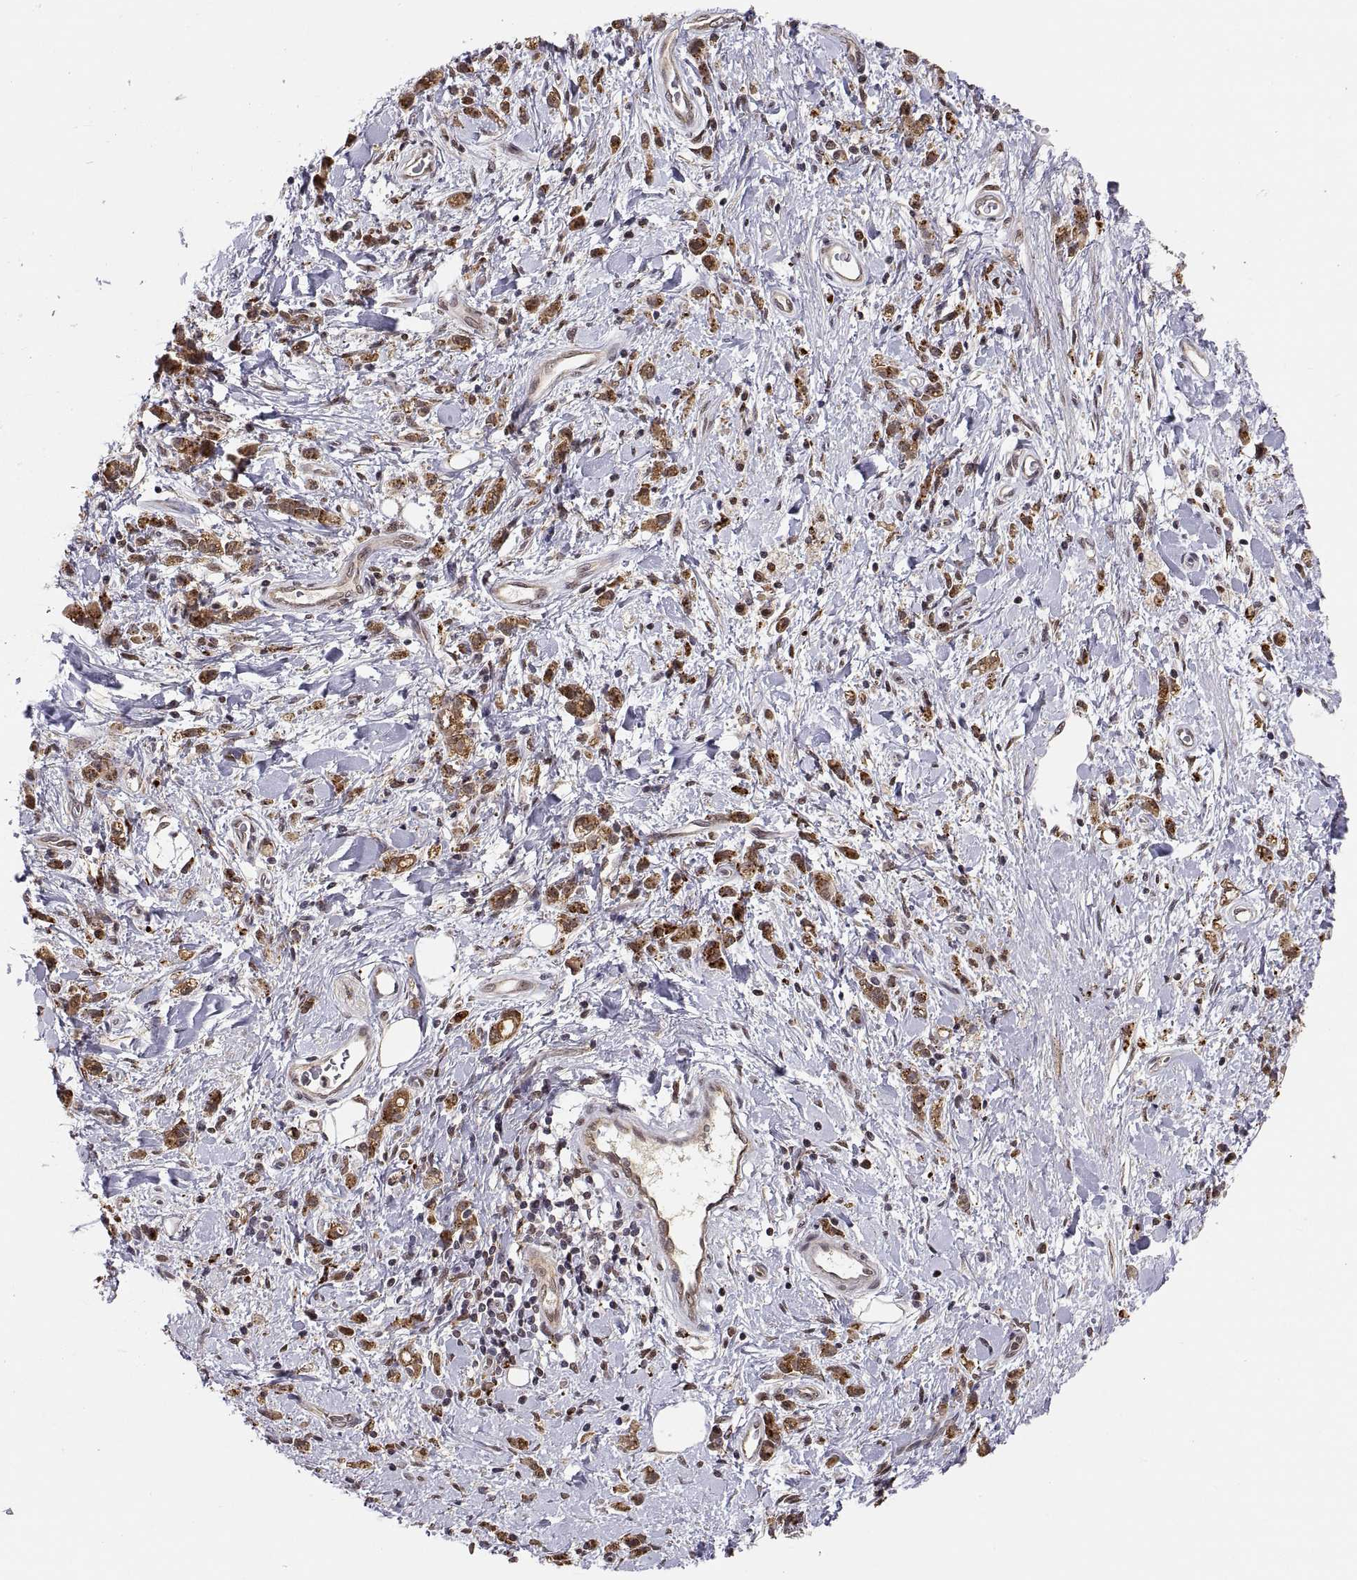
{"staining": {"intensity": "moderate", "quantity": ">75%", "location": "cytoplasmic/membranous"}, "tissue": "stomach cancer", "cell_type": "Tumor cells", "image_type": "cancer", "snomed": [{"axis": "morphology", "description": "Adenocarcinoma, NOS"}, {"axis": "topography", "description": "Stomach"}], "caption": "Immunohistochemistry (IHC) image of neoplastic tissue: human stomach cancer (adenocarcinoma) stained using IHC demonstrates medium levels of moderate protein expression localized specifically in the cytoplasmic/membranous of tumor cells, appearing as a cytoplasmic/membranous brown color.", "gene": "PSMC2", "patient": {"sex": "male", "age": 77}}